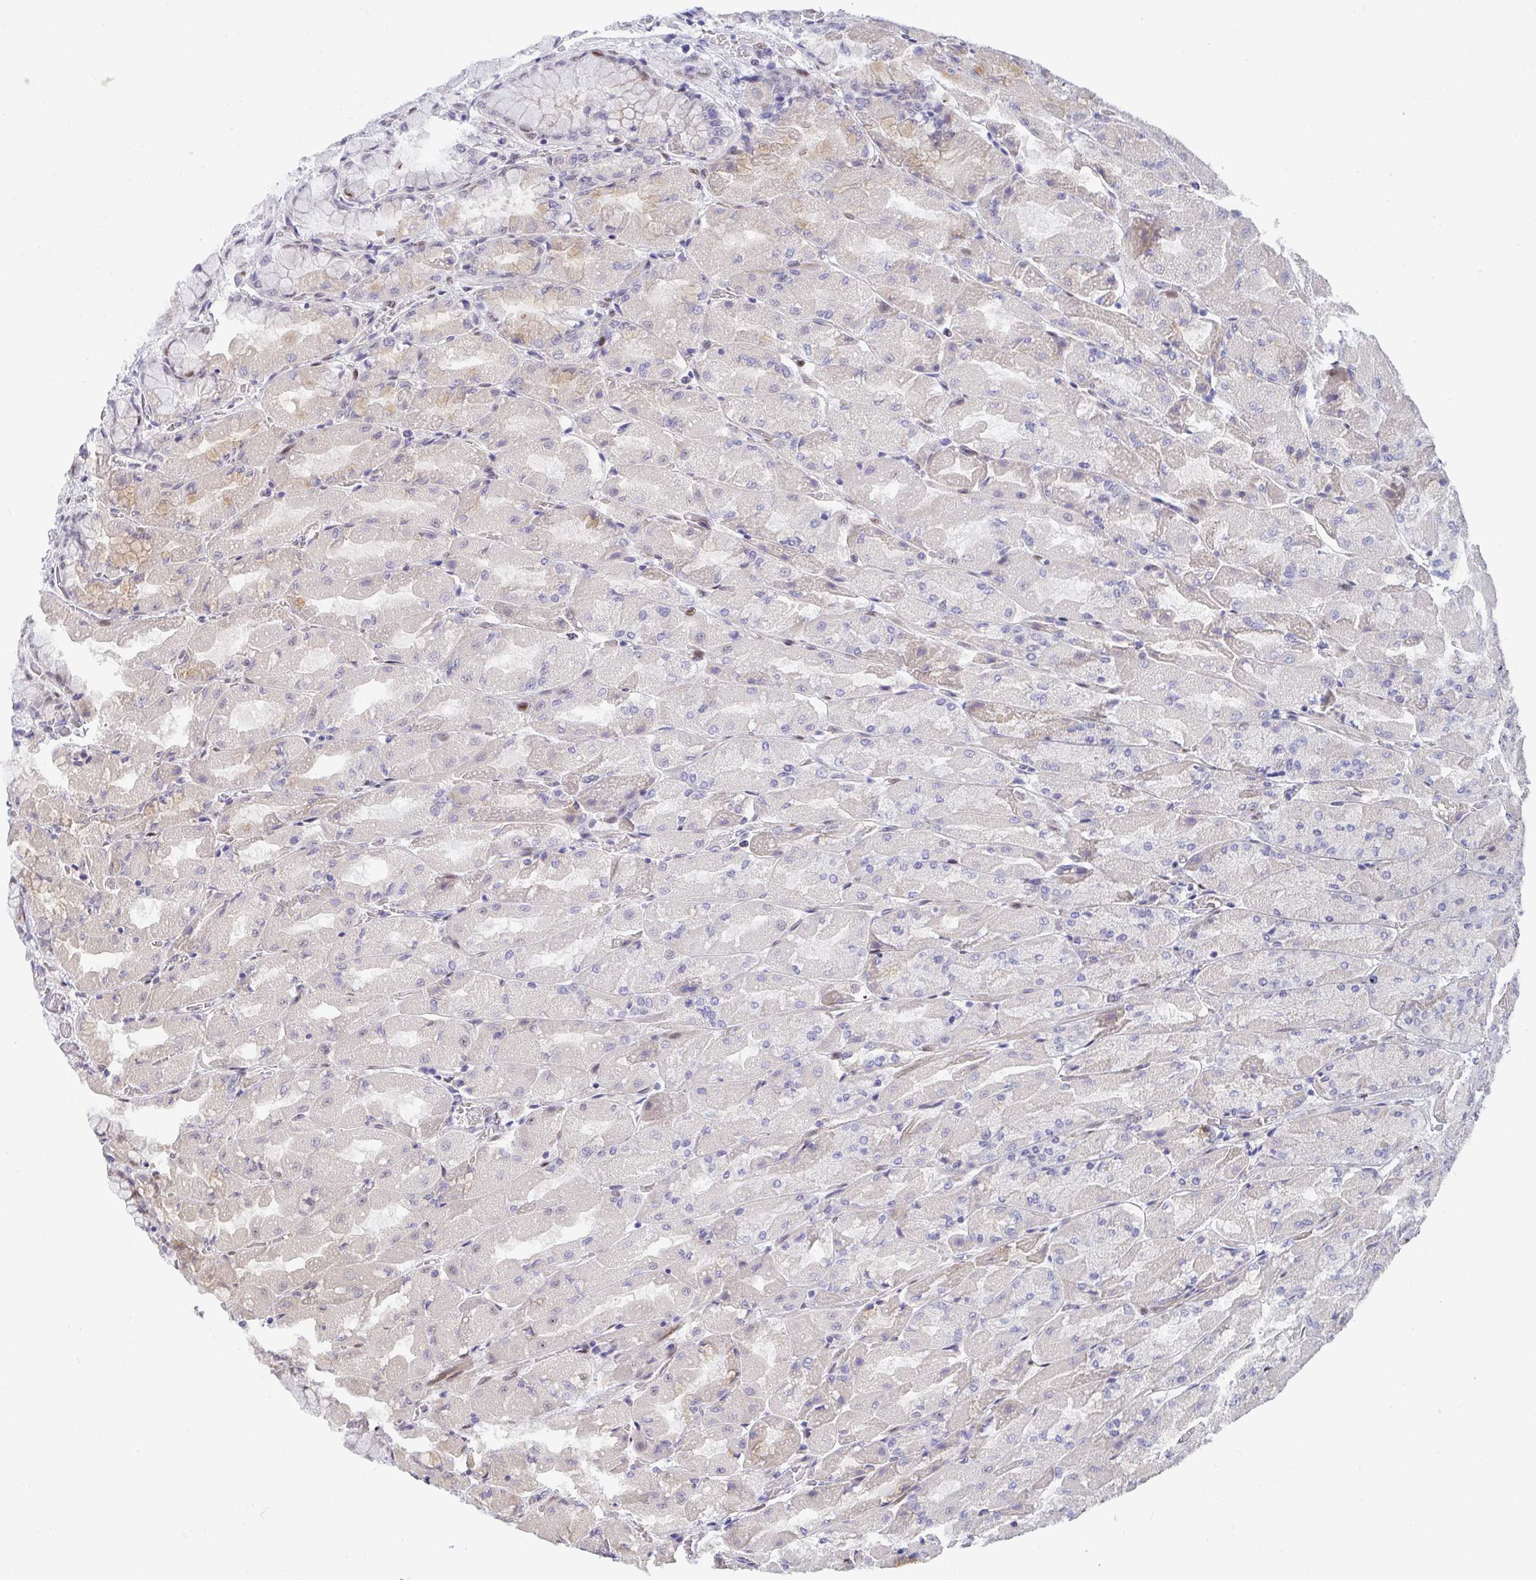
{"staining": {"intensity": "weak", "quantity": "<25%", "location": "cytoplasmic/membranous"}, "tissue": "stomach", "cell_type": "Glandular cells", "image_type": "normal", "snomed": [{"axis": "morphology", "description": "Normal tissue, NOS"}, {"axis": "topography", "description": "Stomach"}], "caption": "Glandular cells show no significant protein staining in benign stomach. The staining is performed using DAB (3,3'-diaminobenzidine) brown chromogen with nuclei counter-stained in using hematoxylin.", "gene": "ZIC3", "patient": {"sex": "female", "age": 61}}